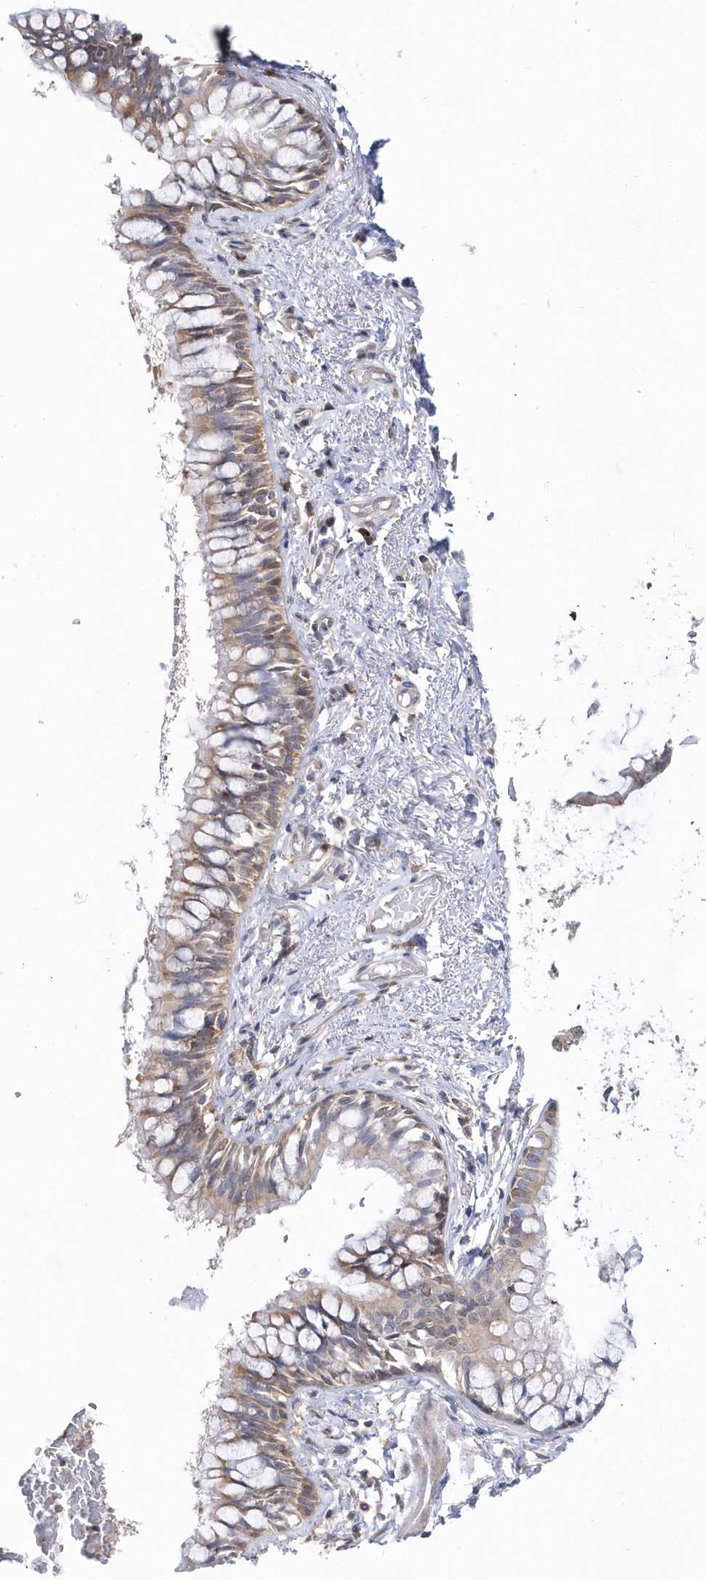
{"staining": {"intensity": "moderate", "quantity": ">75%", "location": "cytoplasmic/membranous"}, "tissue": "bronchus", "cell_type": "Respiratory epithelial cells", "image_type": "normal", "snomed": [{"axis": "morphology", "description": "Normal tissue, NOS"}, {"axis": "topography", "description": "Cartilage tissue"}, {"axis": "topography", "description": "Bronchus"}], "caption": "DAB (3,3'-diaminobenzidine) immunohistochemical staining of normal bronchus reveals moderate cytoplasmic/membranous protein expression in about >75% of respiratory epithelial cells. The protein is shown in brown color, while the nuclei are stained blue.", "gene": "BDH2", "patient": {"sex": "female", "age": 36}}